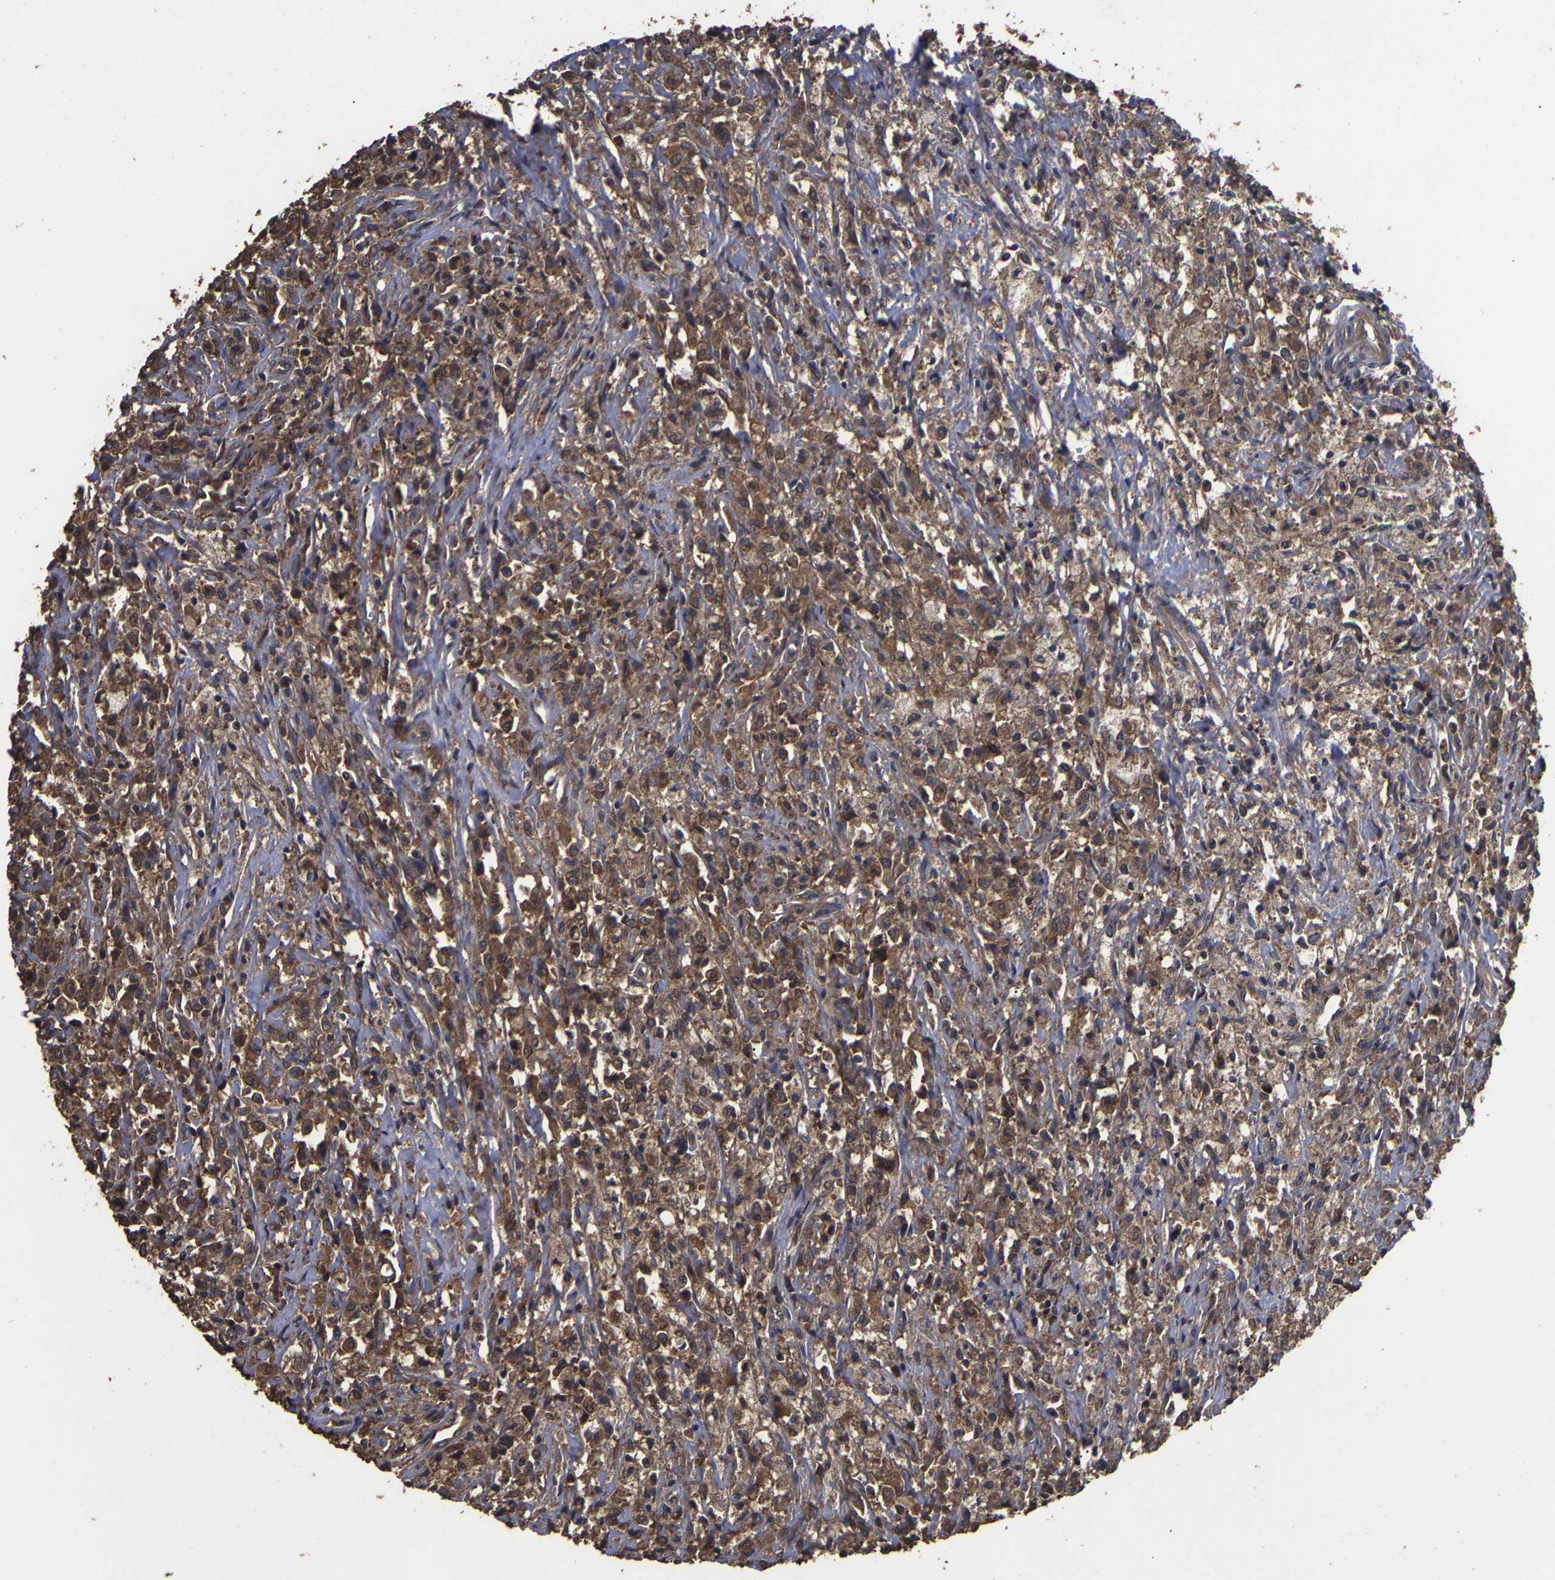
{"staining": {"intensity": "moderate", "quantity": ">75%", "location": "cytoplasmic/membranous"}, "tissue": "testis cancer", "cell_type": "Tumor cells", "image_type": "cancer", "snomed": [{"axis": "morphology", "description": "Carcinoma, Embryonal, NOS"}, {"axis": "topography", "description": "Testis"}], "caption": "Human embryonal carcinoma (testis) stained with a brown dye demonstrates moderate cytoplasmic/membranous positive staining in about >75% of tumor cells.", "gene": "ITCH", "patient": {"sex": "male", "age": 2}}